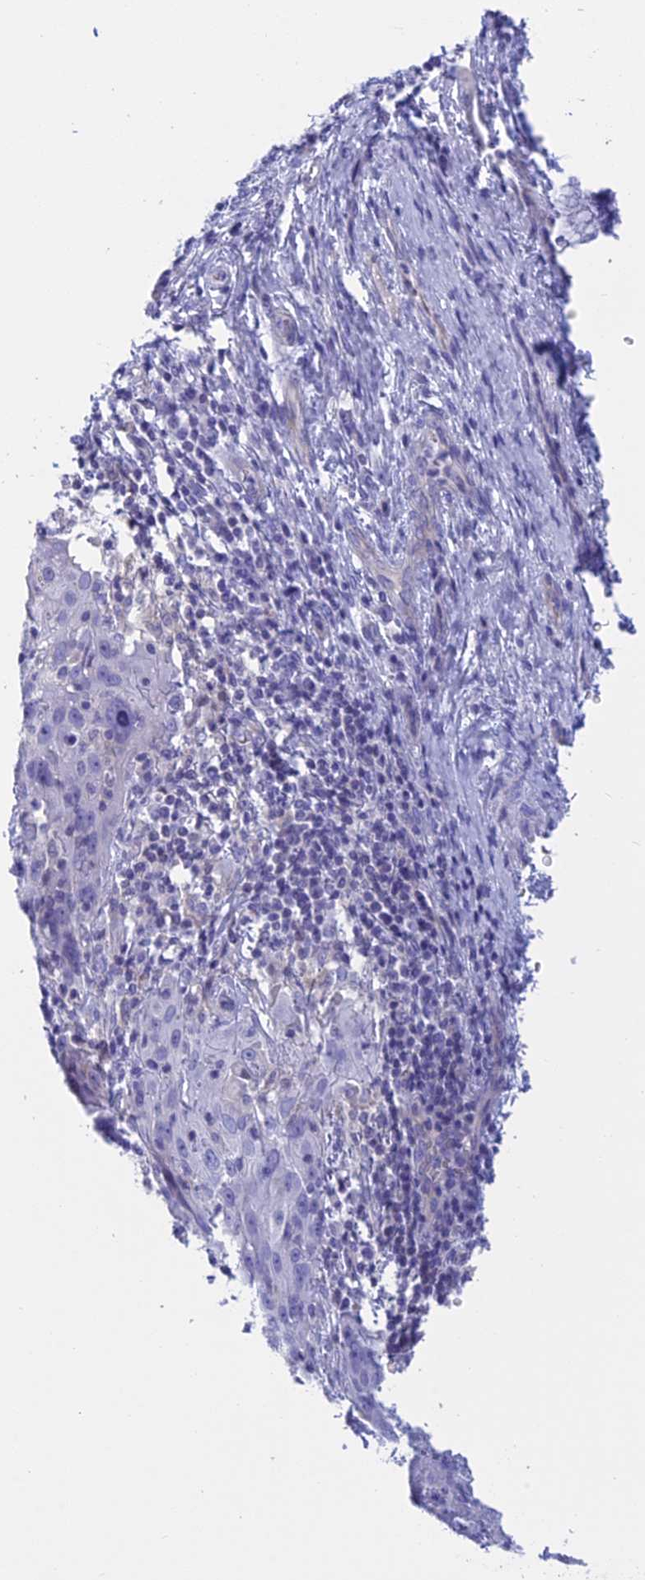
{"staining": {"intensity": "negative", "quantity": "none", "location": "none"}, "tissue": "cervical cancer", "cell_type": "Tumor cells", "image_type": "cancer", "snomed": [{"axis": "morphology", "description": "Squamous cell carcinoma, NOS"}, {"axis": "topography", "description": "Cervix"}], "caption": "A high-resolution micrograph shows IHC staining of cervical squamous cell carcinoma, which displays no significant staining in tumor cells.", "gene": "RP1", "patient": {"sex": "female", "age": 50}}